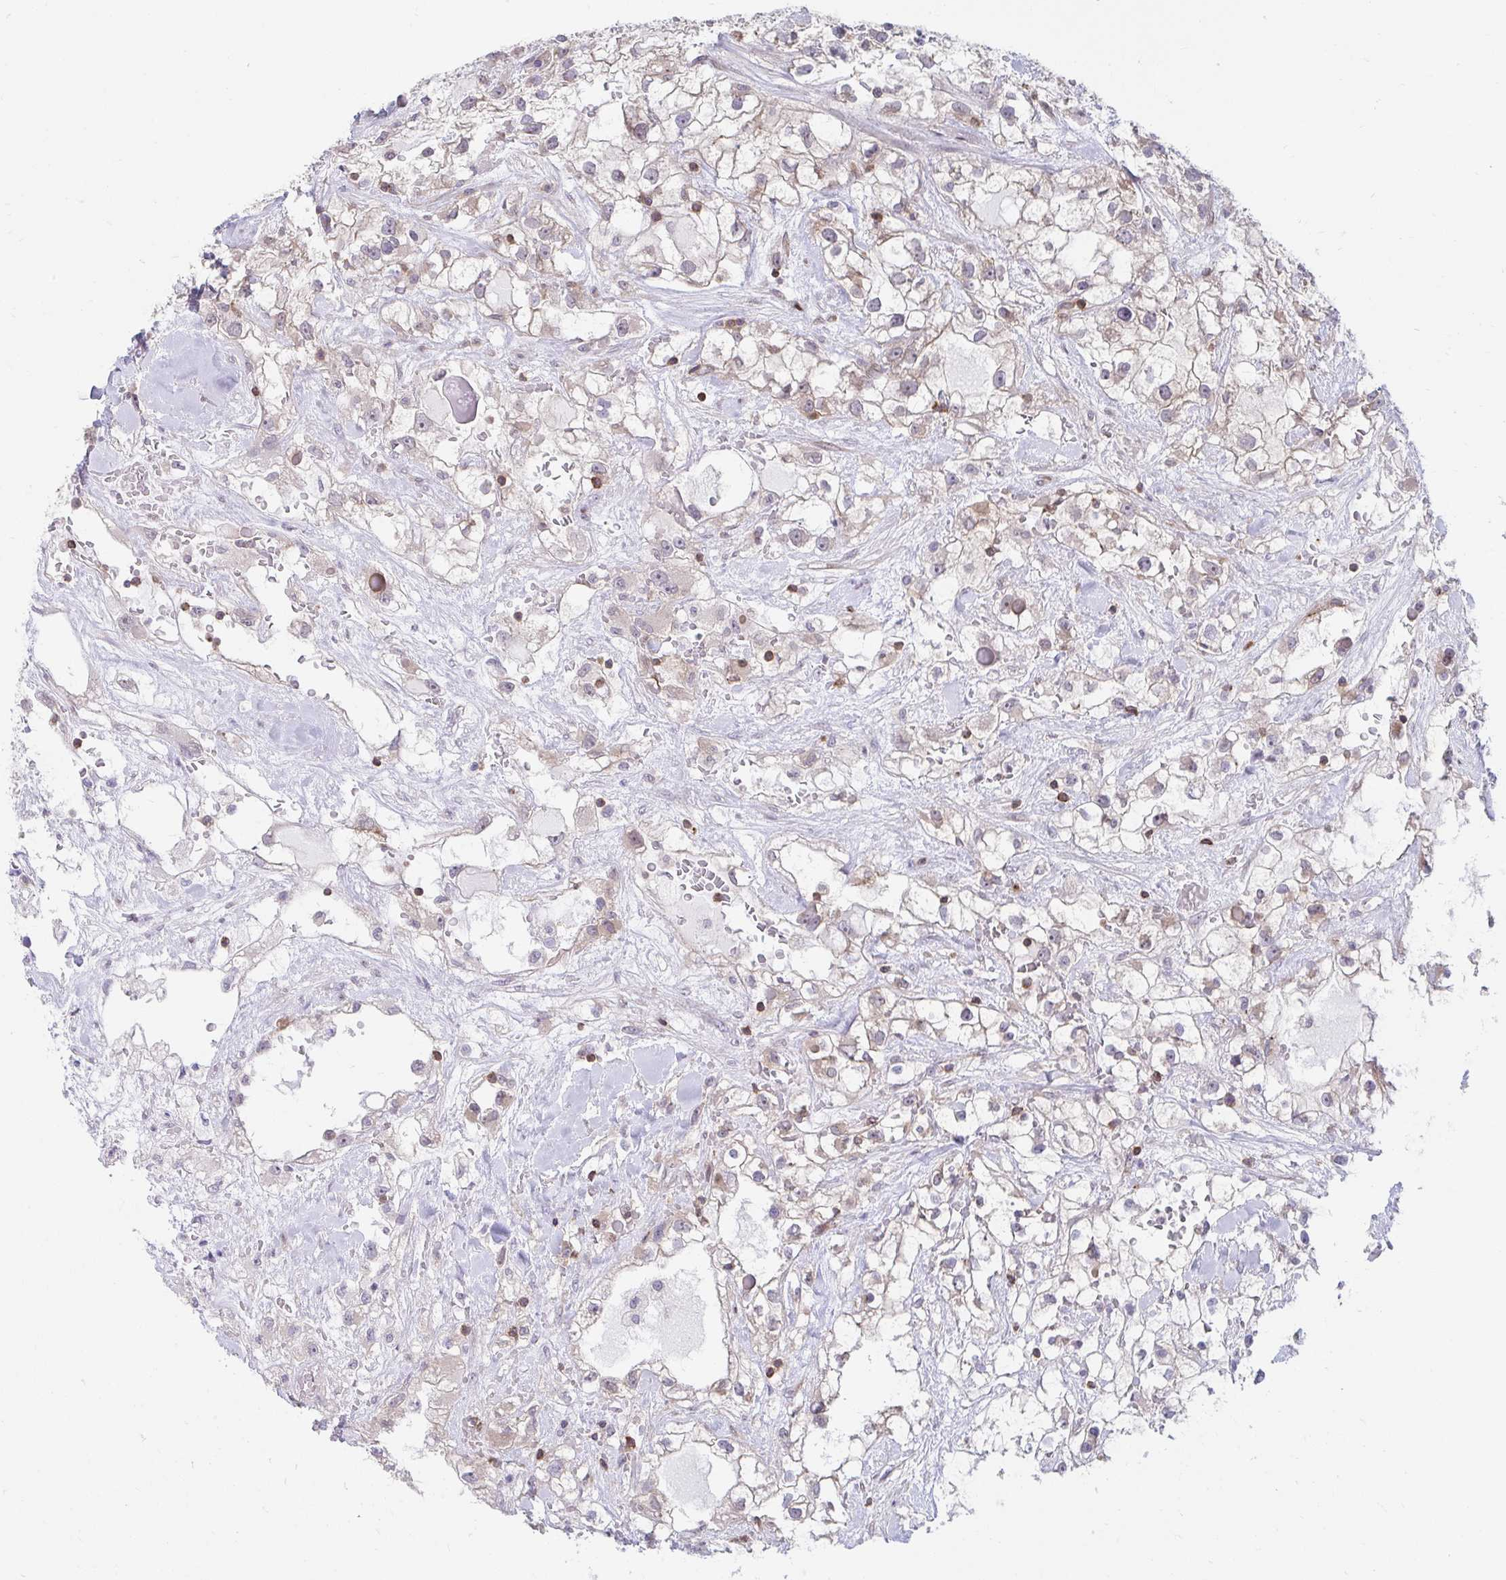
{"staining": {"intensity": "weak", "quantity": "25%-75%", "location": "cytoplasmic/membranous"}, "tissue": "renal cancer", "cell_type": "Tumor cells", "image_type": "cancer", "snomed": [{"axis": "morphology", "description": "Adenocarcinoma, NOS"}, {"axis": "topography", "description": "Kidney"}], "caption": "There is low levels of weak cytoplasmic/membranous expression in tumor cells of adenocarcinoma (renal), as demonstrated by immunohistochemical staining (brown color).", "gene": "FOXN3", "patient": {"sex": "male", "age": 59}}